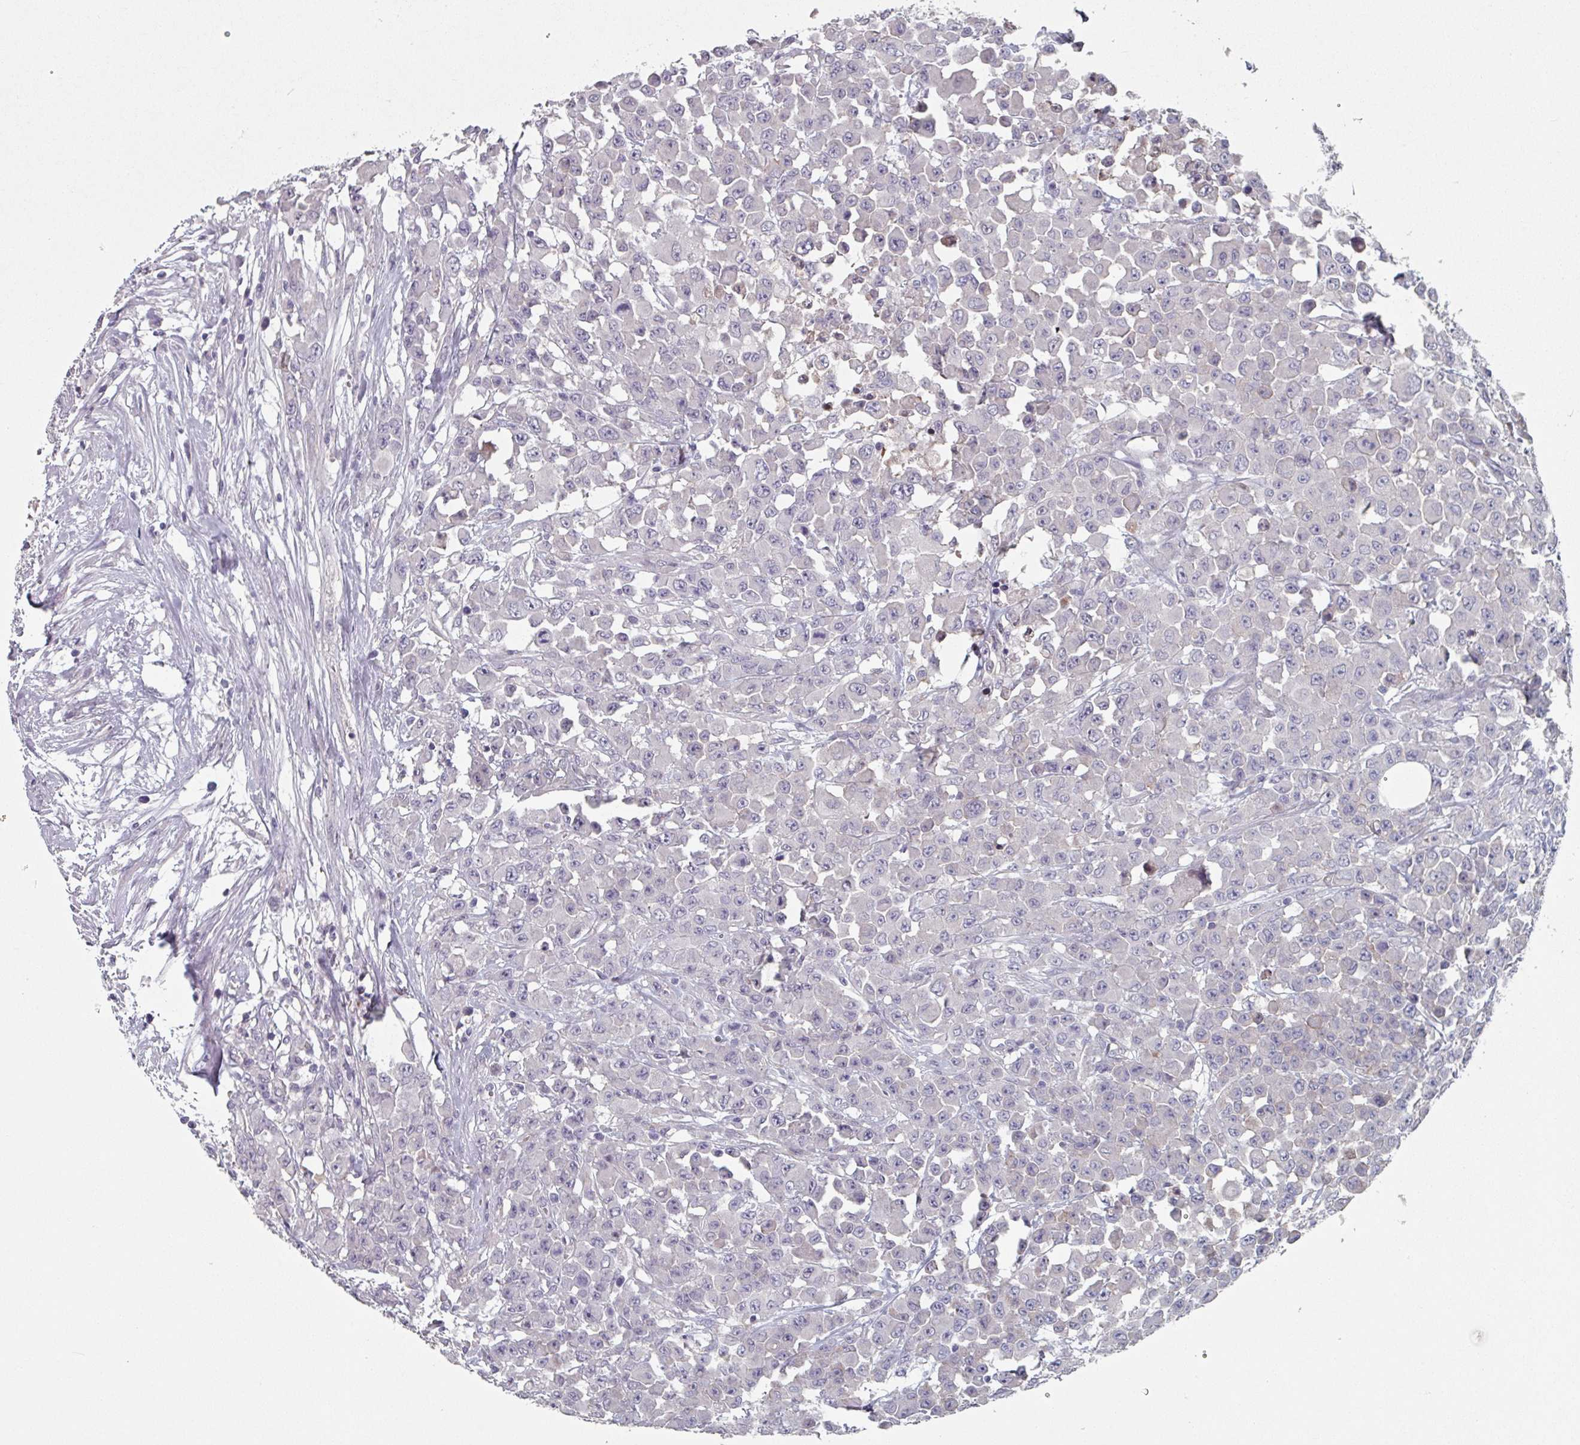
{"staining": {"intensity": "negative", "quantity": "none", "location": "none"}, "tissue": "colorectal cancer", "cell_type": "Tumor cells", "image_type": "cancer", "snomed": [{"axis": "morphology", "description": "Adenocarcinoma, NOS"}, {"axis": "topography", "description": "Colon"}], "caption": "Tumor cells show no significant positivity in colorectal cancer. (DAB immunohistochemistry visualized using brightfield microscopy, high magnification).", "gene": "EFL1", "patient": {"sex": "male", "age": 51}}